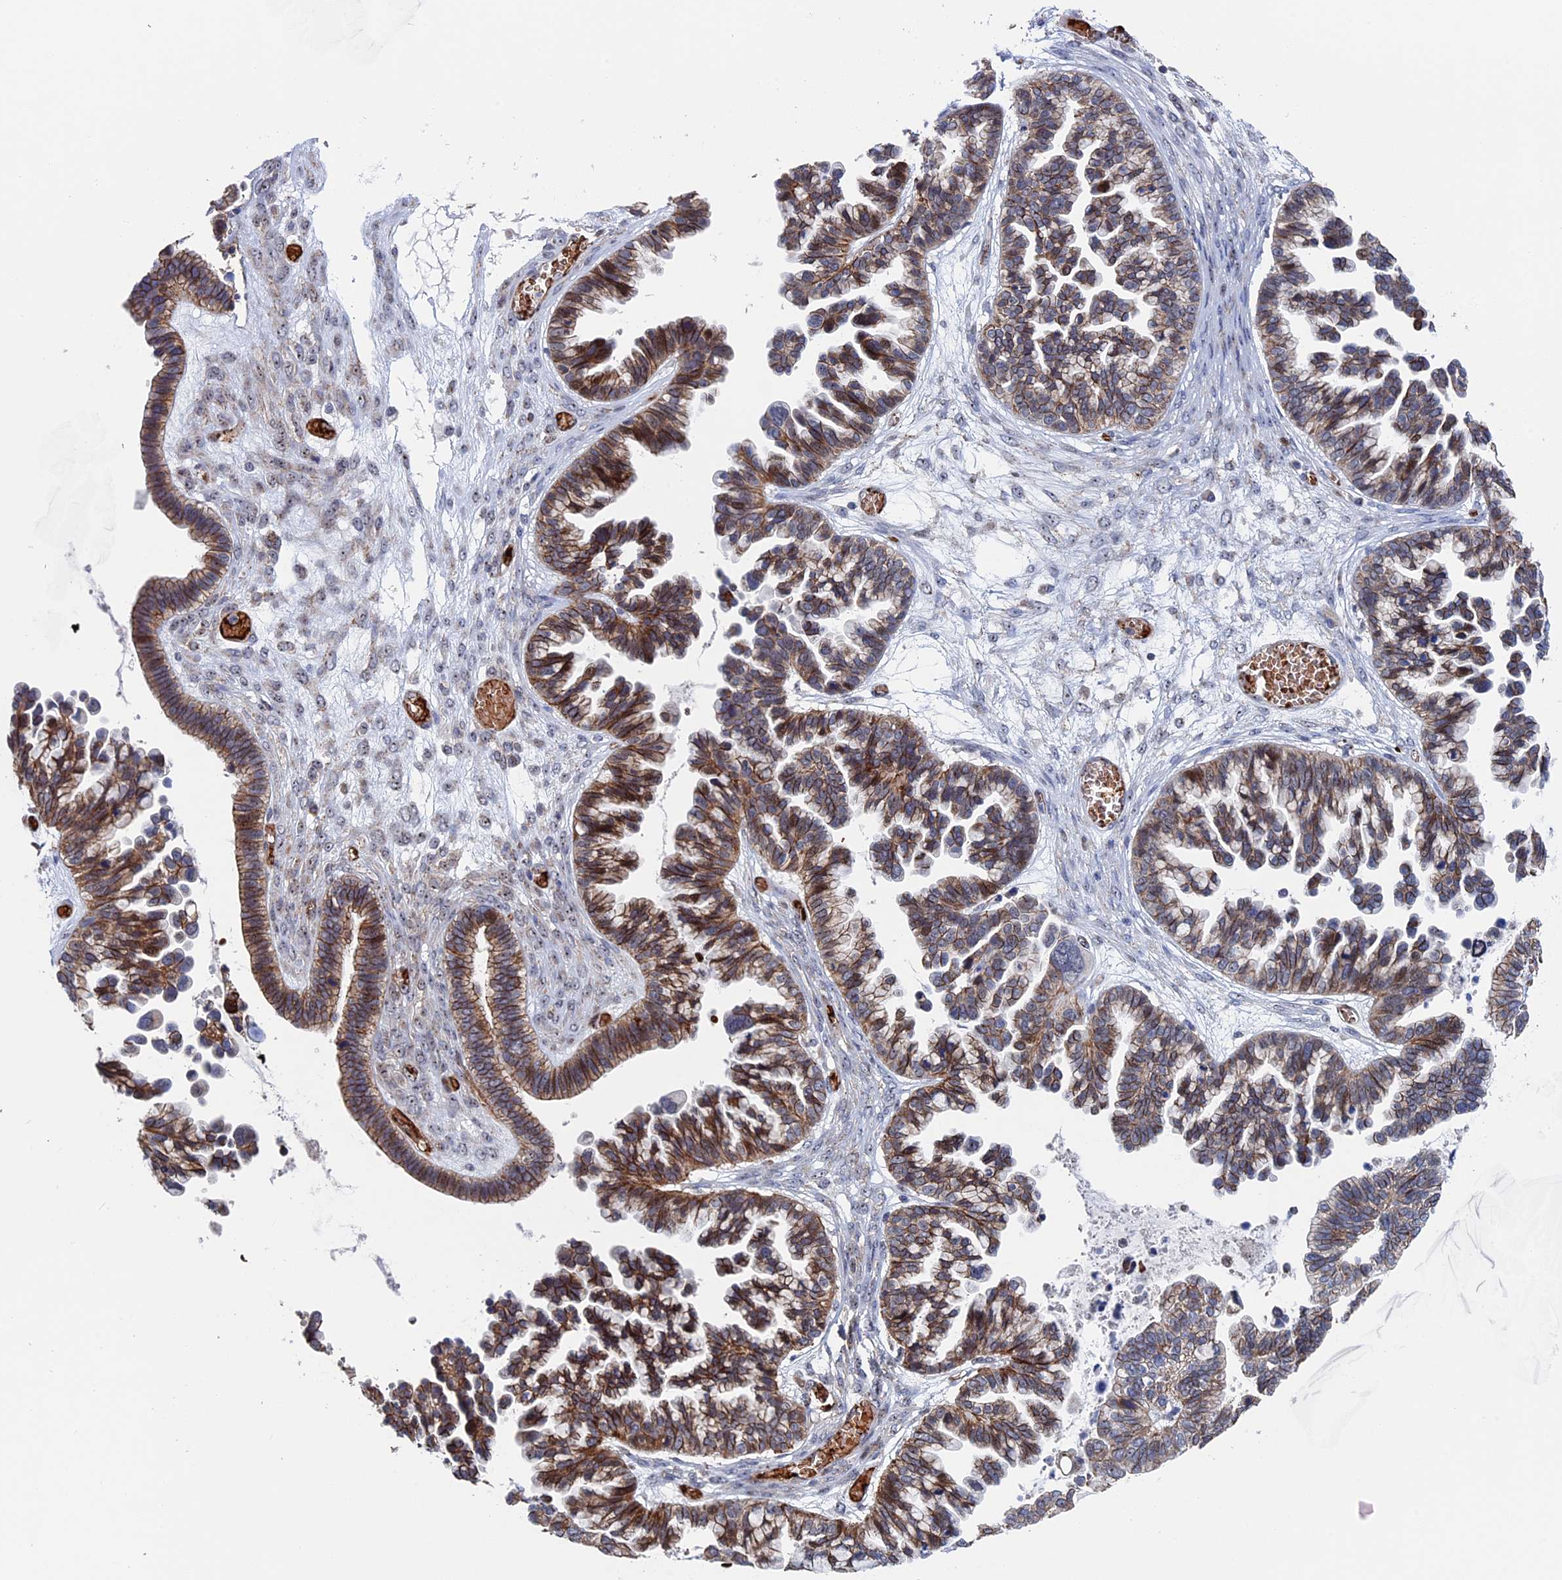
{"staining": {"intensity": "moderate", "quantity": ">75%", "location": "cytoplasmic/membranous"}, "tissue": "ovarian cancer", "cell_type": "Tumor cells", "image_type": "cancer", "snomed": [{"axis": "morphology", "description": "Cystadenocarcinoma, serous, NOS"}, {"axis": "topography", "description": "Ovary"}], "caption": "Moderate cytoplasmic/membranous protein expression is seen in about >75% of tumor cells in ovarian cancer. (DAB IHC with brightfield microscopy, high magnification).", "gene": "EXOSC9", "patient": {"sex": "female", "age": 56}}